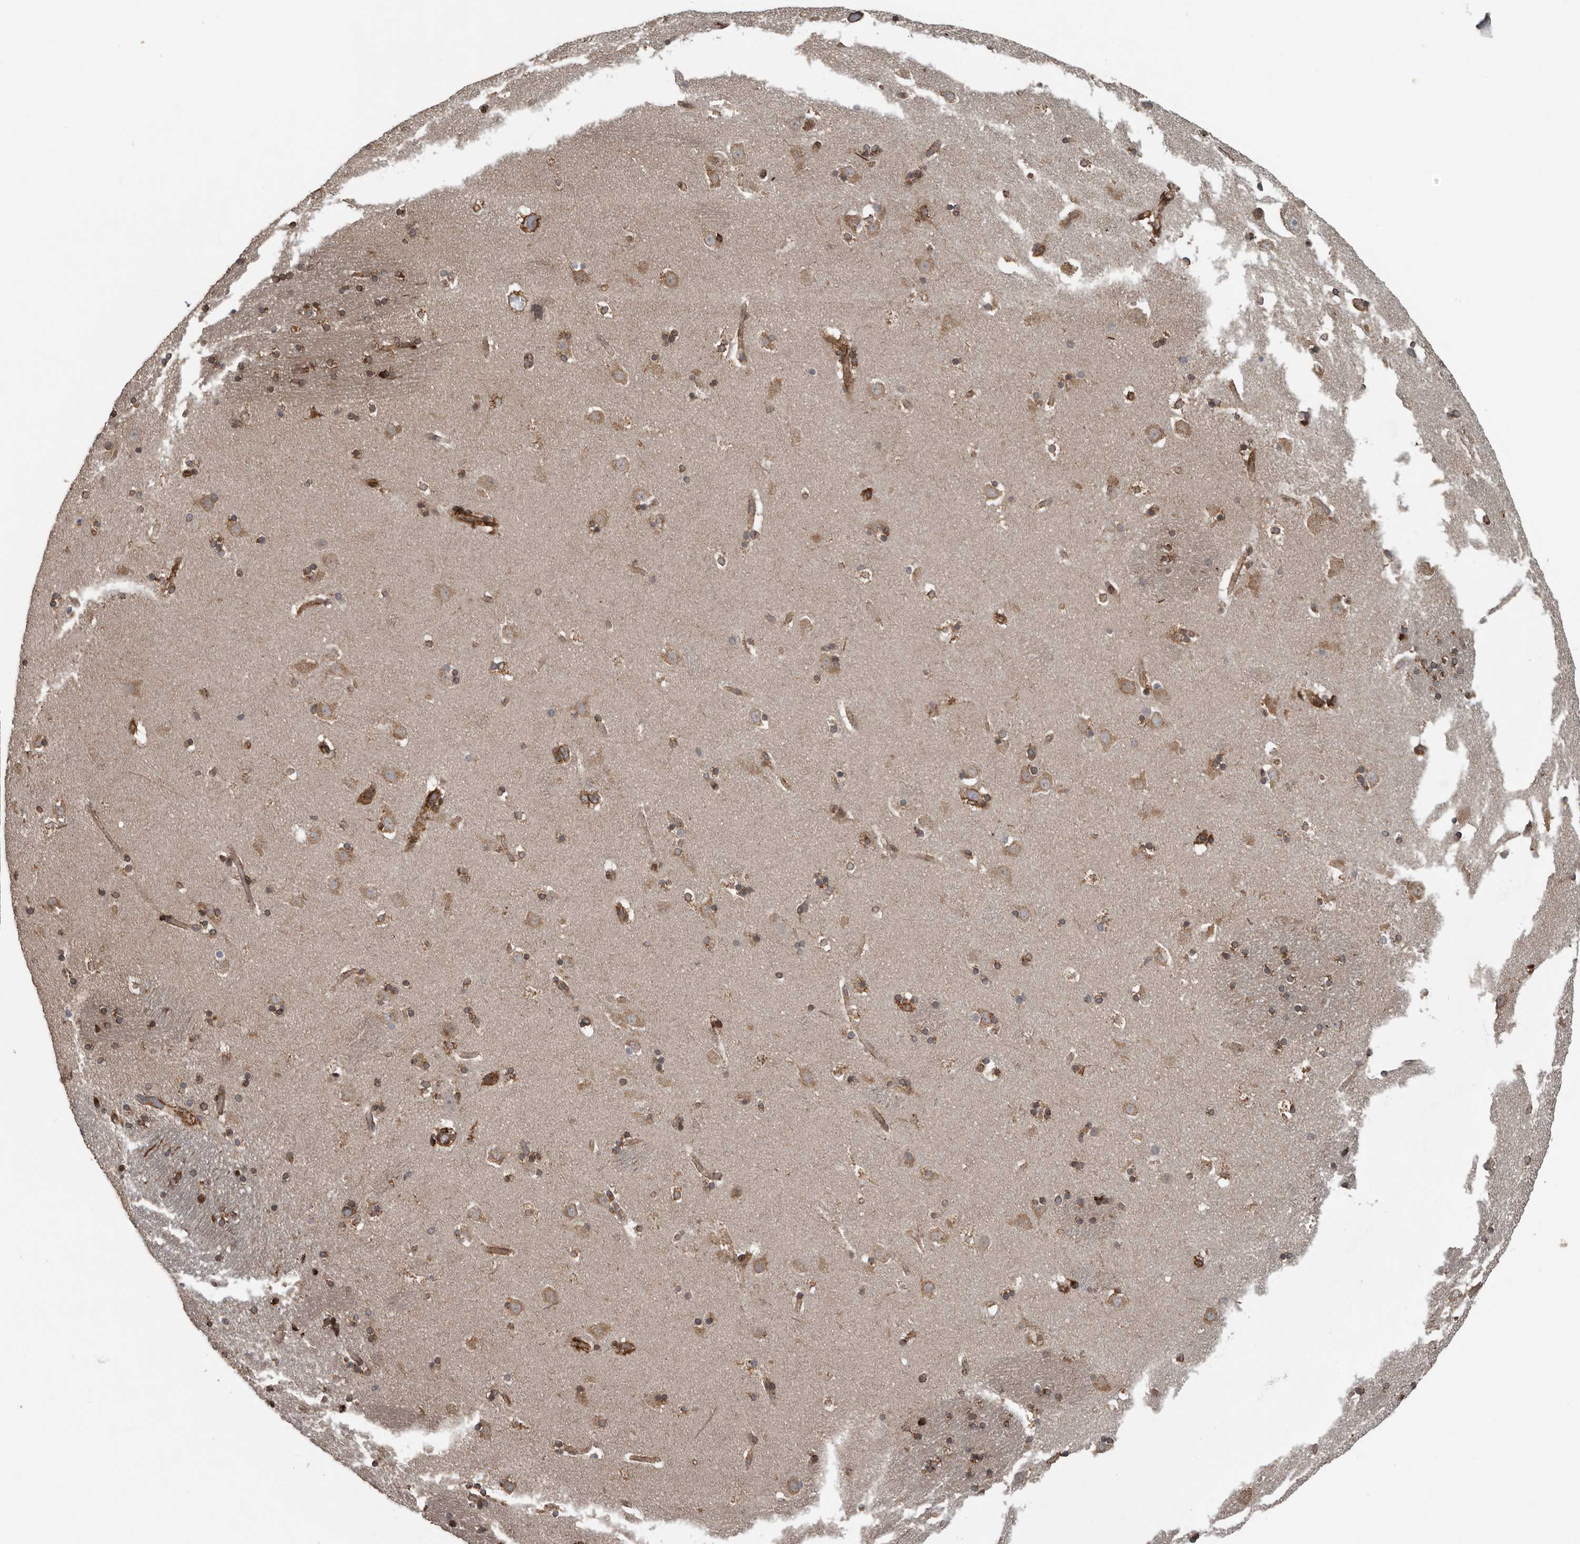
{"staining": {"intensity": "moderate", "quantity": ">75%", "location": "cytoplasmic/membranous"}, "tissue": "caudate", "cell_type": "Glial cells", "image_type": "normal", "snomed": [{"axis": "morphology", "description": "Normal tissue, NOS"}, {"axis": "topography", "description": "Lateral ventricle wall"}], "caption": "The histopathology image displays immunohistochemical staining of benign caudate. There is moderate cytoplasmic/membranous staining is seen in approximately >75% of glial cells. The staining was performed using DAB (3,3'-diaminobenzidine) to visualize the protein expression in brown, while the nuclei were stained in blue with hematoxylin (Magnification: 20x).", "gene": "CEP350", "patient": {"sex": "male", "age": 45}}